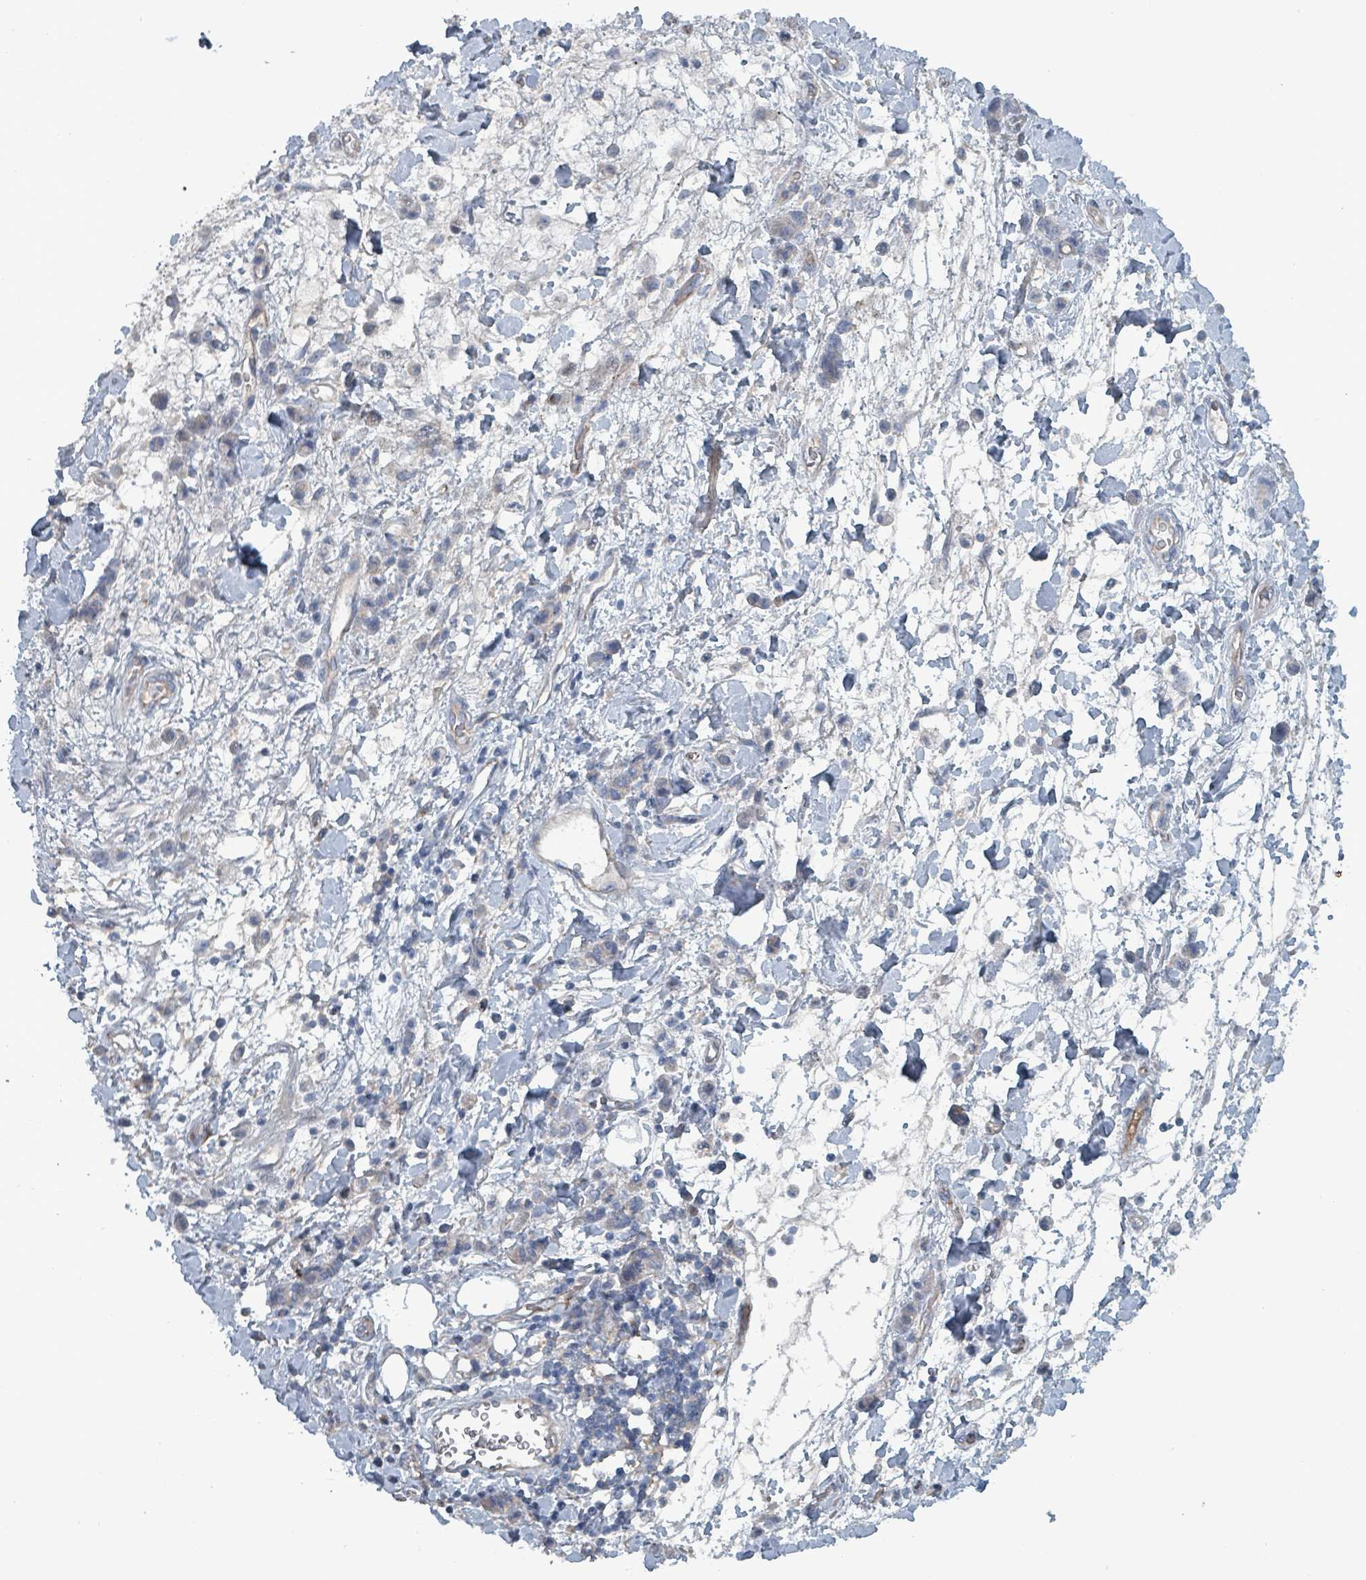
{"staining": {"intensity": "moderate", "quantity": "25%-75%", "location": "cytoplasmic/membranous"}, "tissue": "stomach cancer", "cell_type": "Tumor cells", "image_type": "cancer", "snomed": [{"axis": "morphology", "description": "Adenocarcinoma, NOS"}, {"axis": "topography", "description": "Stomach"}], "caption": "Protein analysis of adenocarcinoma (stomach) tissue demonstrates moderate cytoplasmic/membranous expression in about 25%-75% of tumor cells. (DAB IHC with brightfield microscopy, high magnification).", "gene": "TAAR5", "patient": {"sex": "male", "age": 77}}